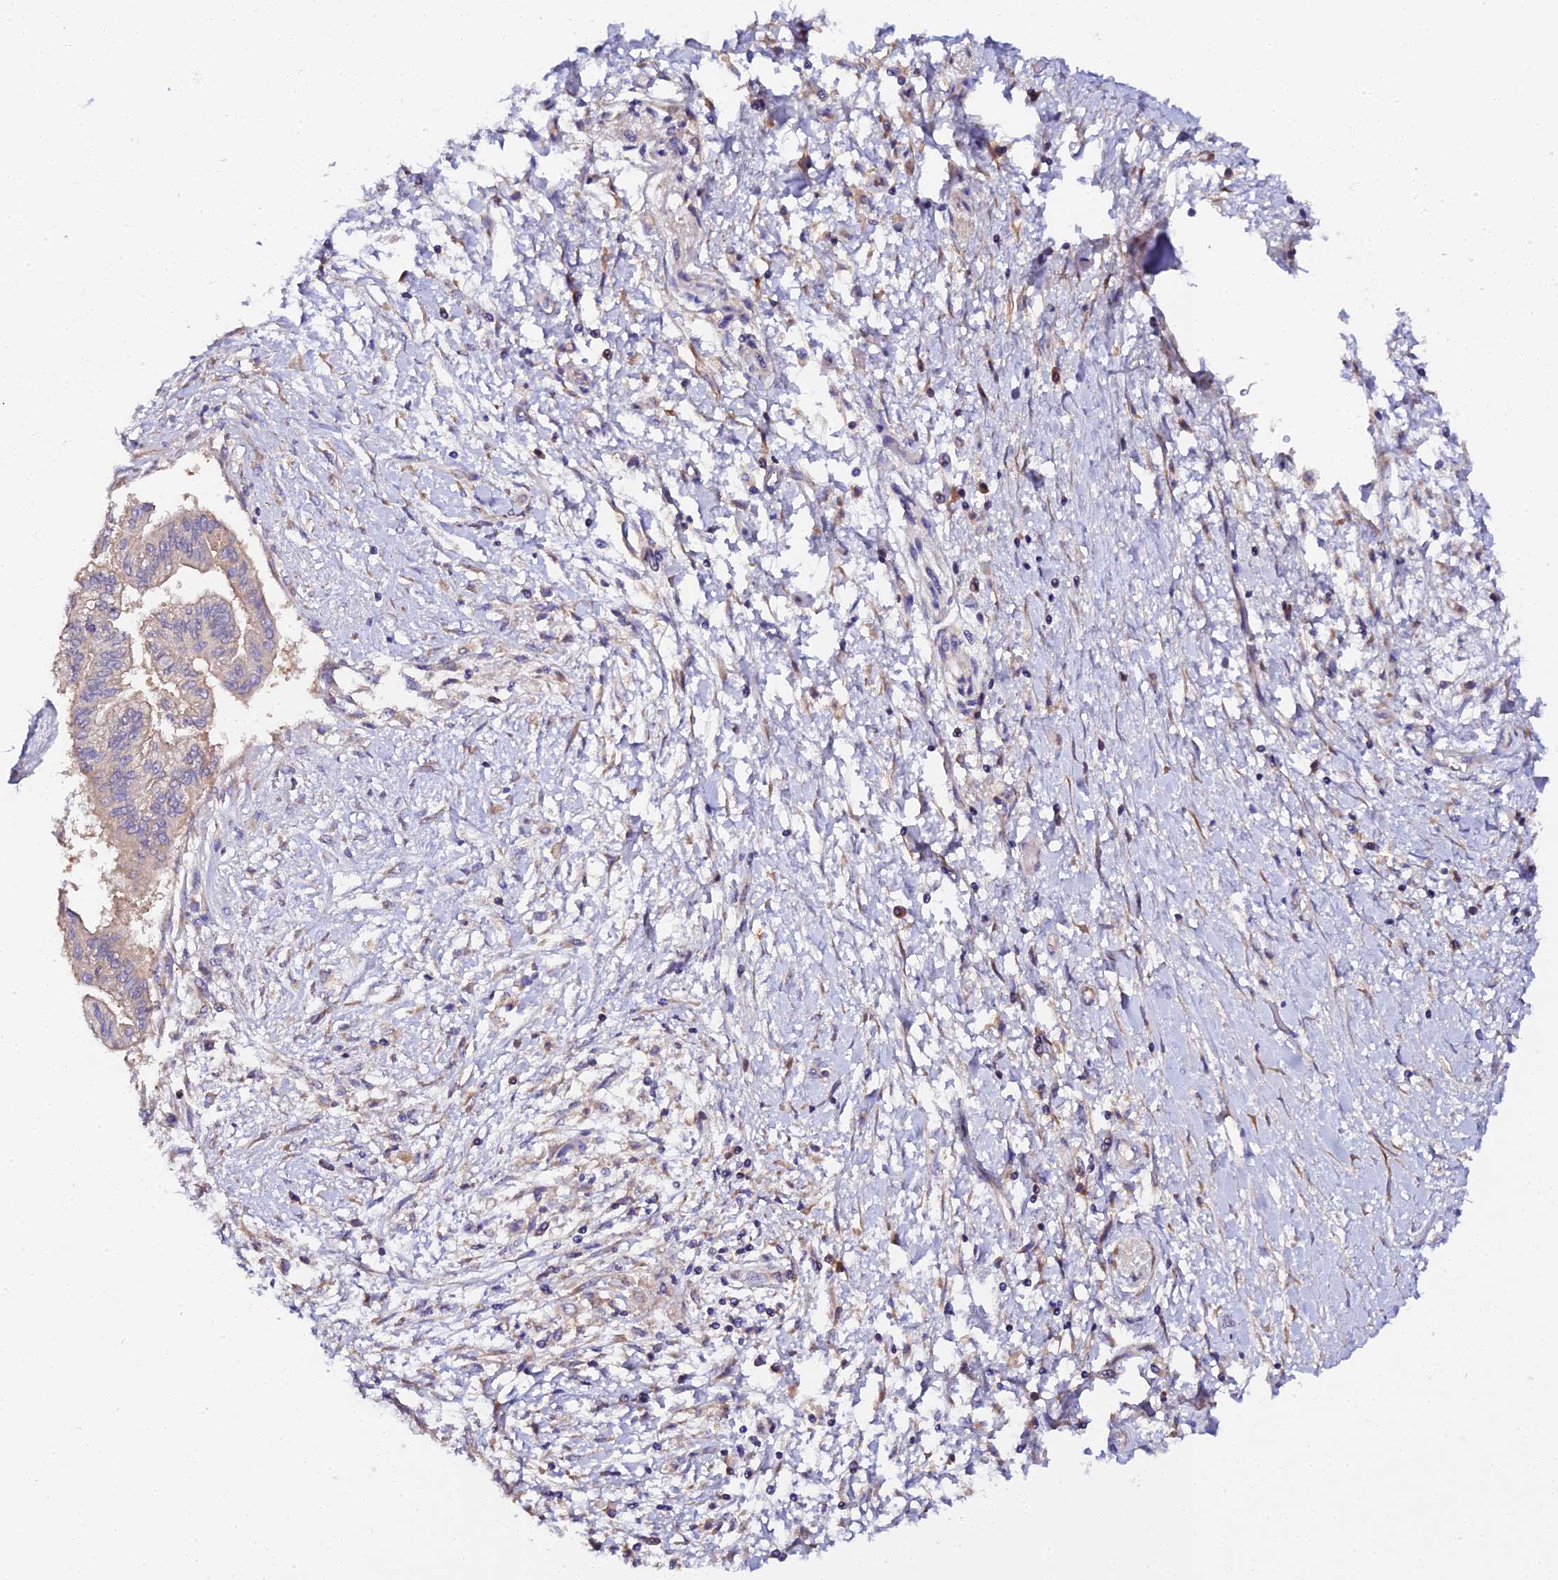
{"staining": {"intensity": "moderate", "quantity": "25%-75%", "location": "cytoplasmic/membranous"}, "tissue": "pancreatic cancer", "cell_type": "Tumor cells", "image_type": "cancer", "snomed": [{"axis": "morphology", "description": "Adenocarcinoma, NOS"}, {"axis": "topography", "description": "Pancreas"}], "caption": "Immunohistochemistry (IHC) (DAB (3,3'-diaminobenzidine)) staining of pancreatic cancer reveals moderate cytoplasmic/membranous protein staining in approximately 25%-75% of tumor cells.", "gene": "SCX", "patient": {"sex": "male", "age": 46}}